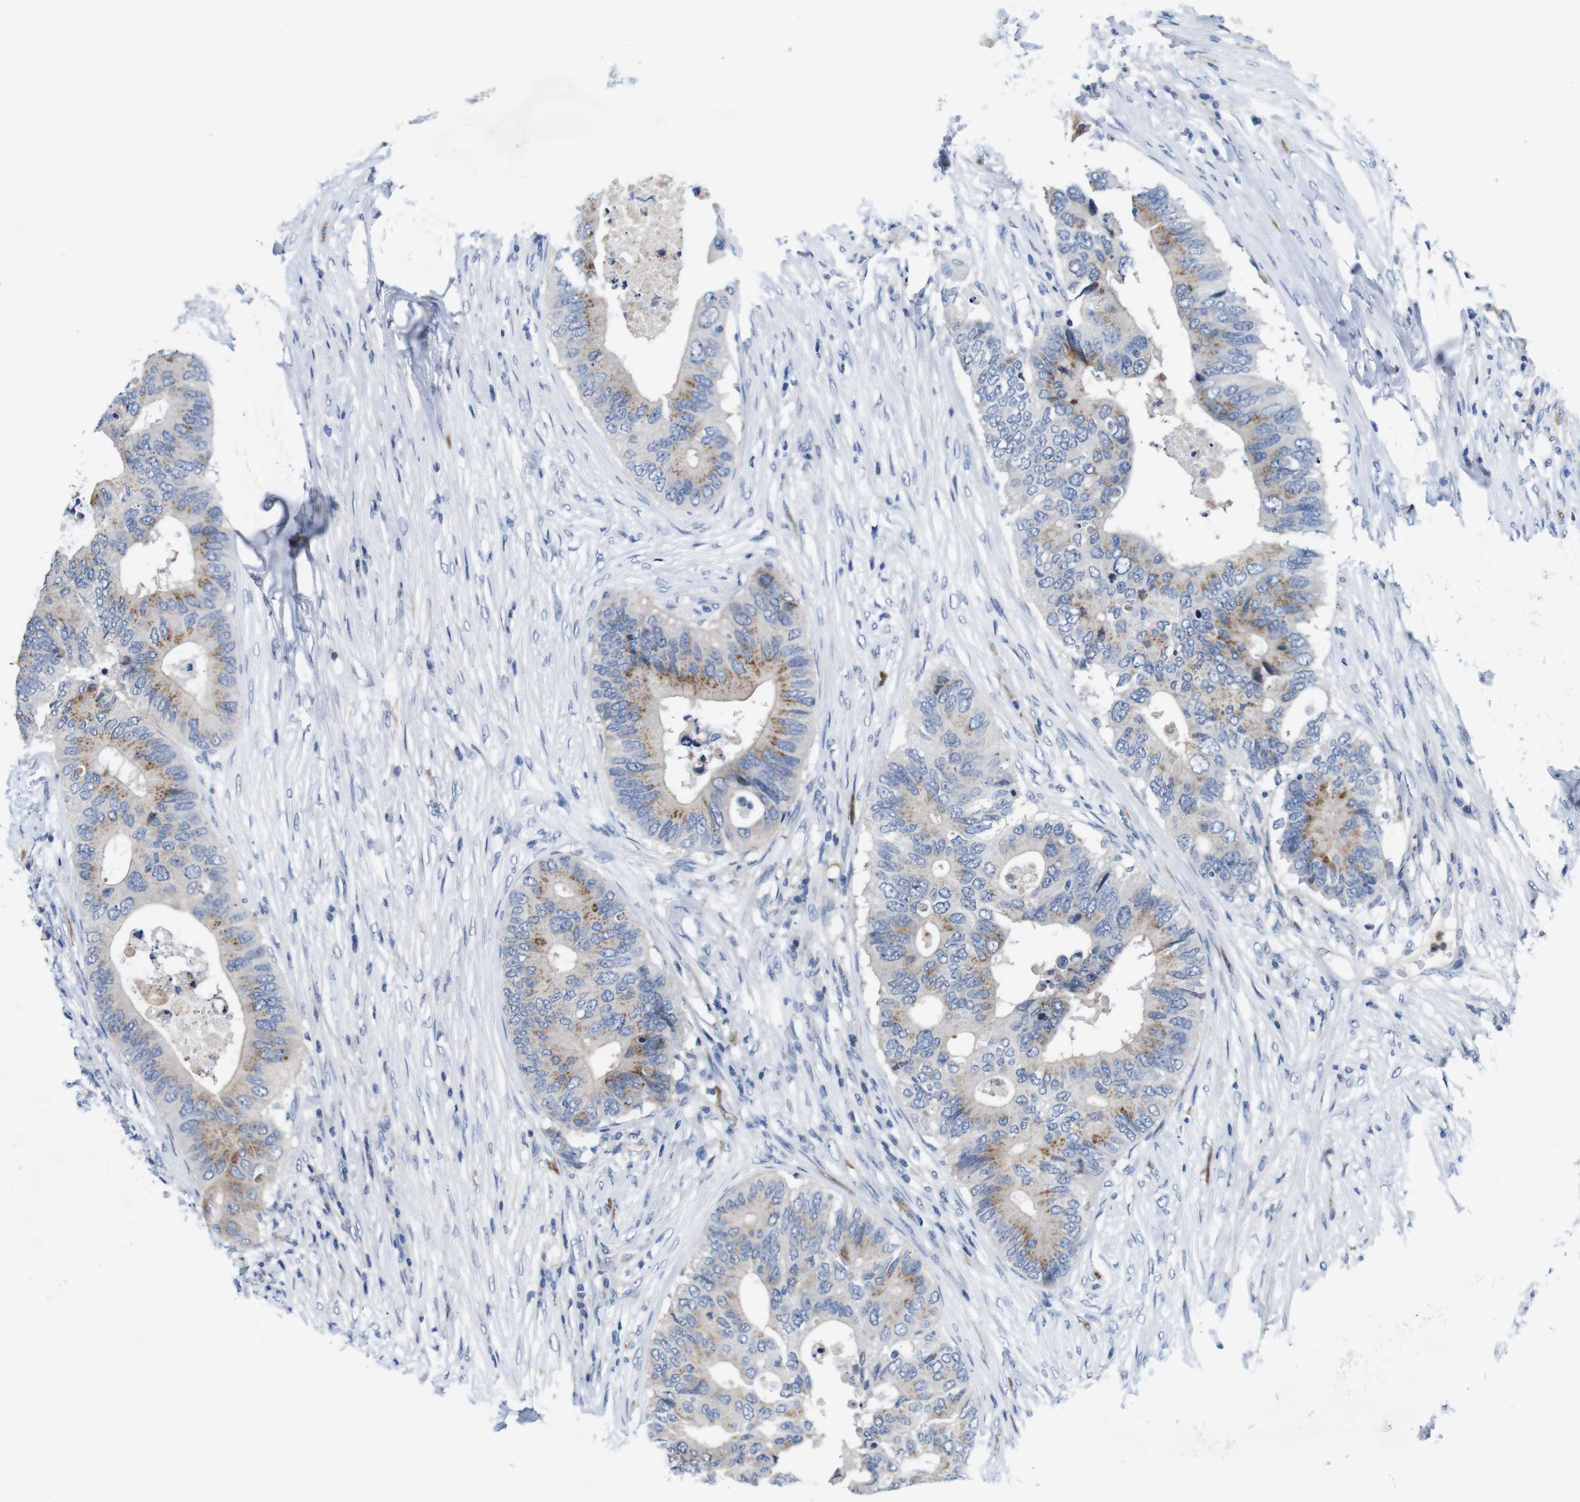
{"staining": {"intensity": "moderate", "quantity": "25%-75%", "location": "cytoplasmic/membranous"}, "tissue": "colorectal cancer", "cell_type": "Tumor cells", "image_type": "cancer", "snomed": [{"axis": "morphology", "description": "Adenocarcinoma, NOS"}, {"axis": "topography", "description": "Colon"}], "caption": "A brown stain highlights moderate cytoplasmic/membranous expression of a protein in human colorectal adenocarcinoma tumor cells.", "gene": "C1RL", "patient": {"sex": "male", "age": 71}}